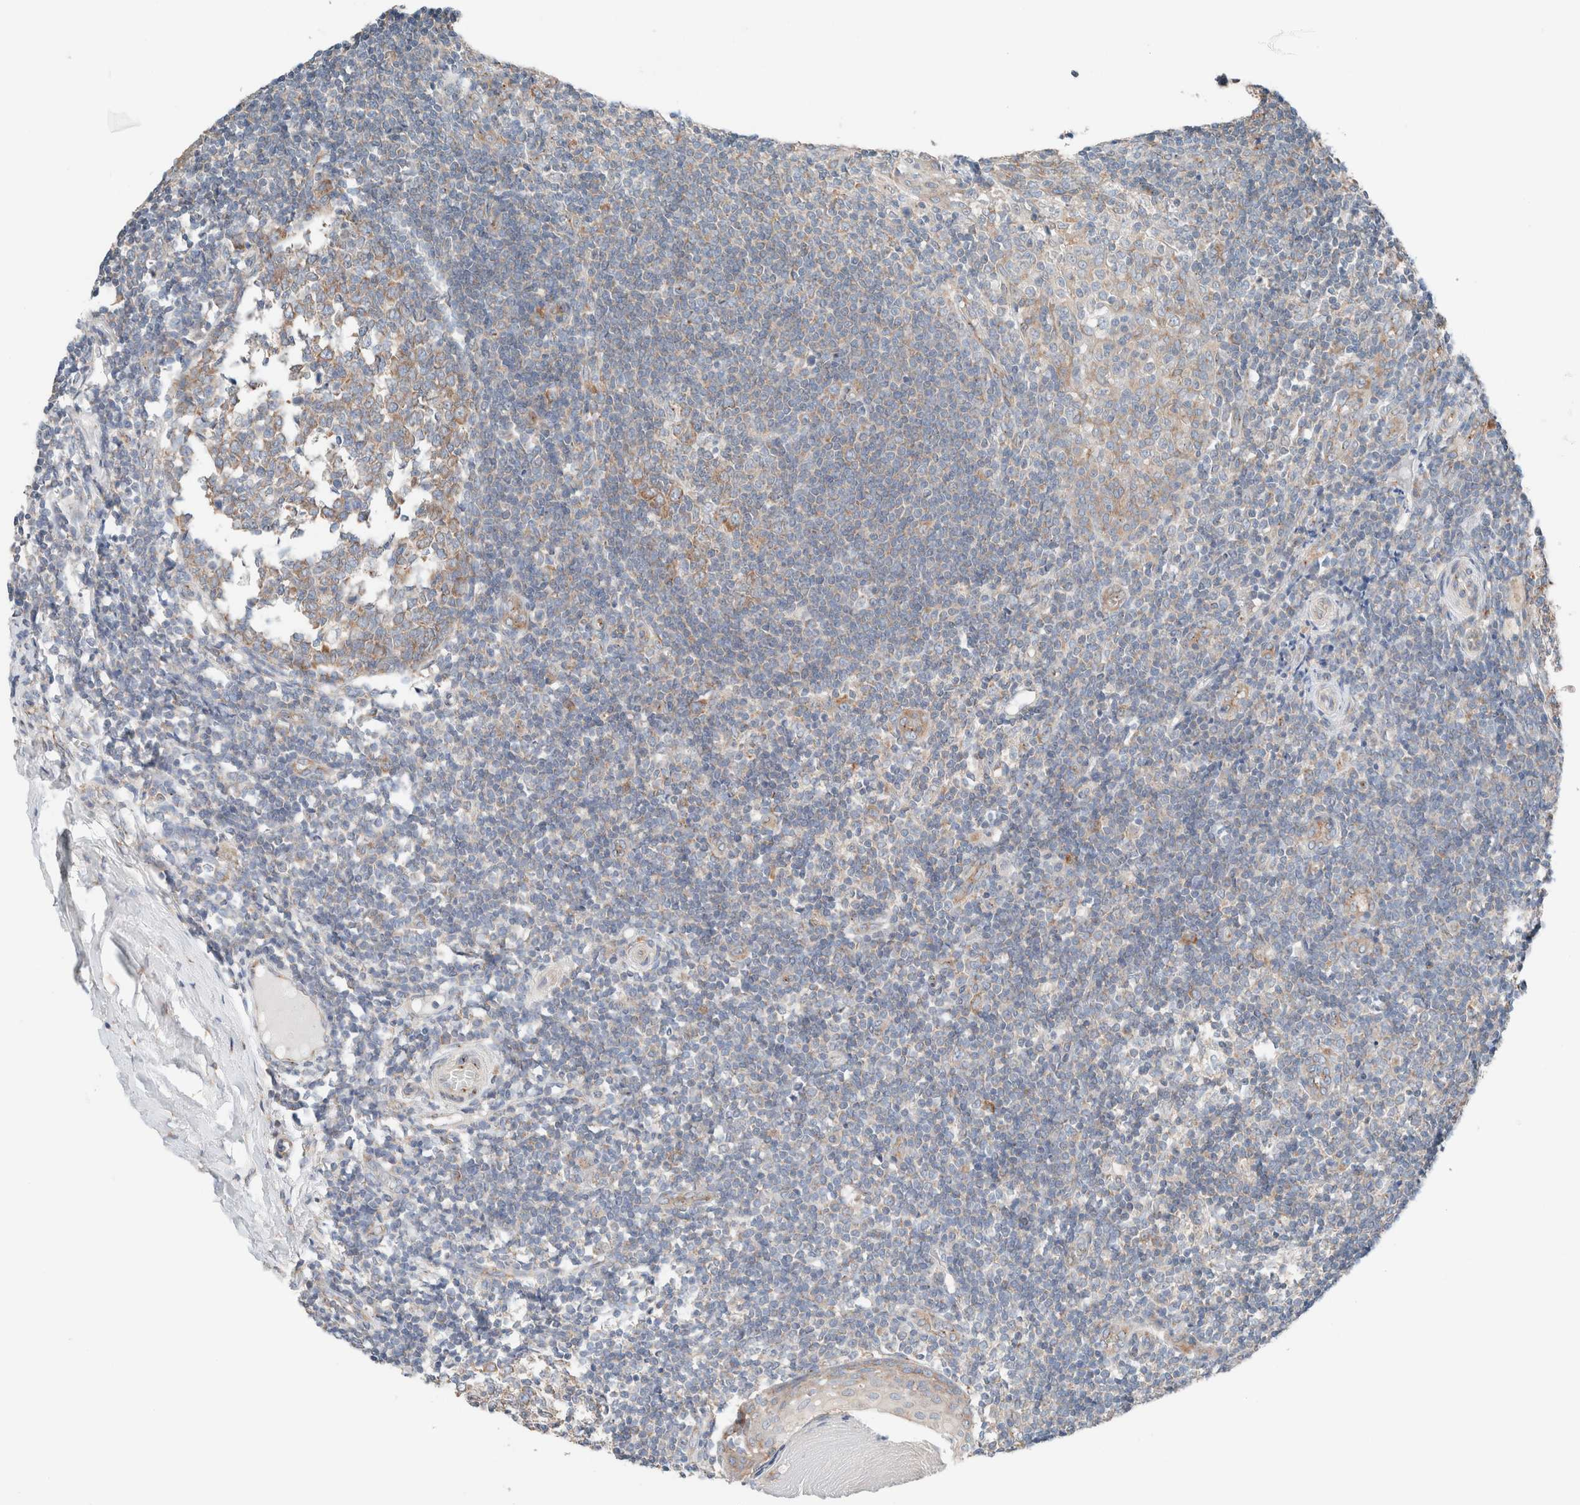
{"staining": {"intensity": "strong", "quantity": "25%-75%", "location": "cytoplasmic/membranous"}, "tissue": "tonsil", "cell_type": "Germinal center cells", "image_type": "normal", "snomed": [{"axis": "morphology", "description": "Normal tissue, NOS"}, {"axis": "topography", "description": "Tonsil"}], "caption": "Protein staining of benign tonsil displays strong cytoplasmic/membranous staining in approximately 25%-75% of germinal center cells.", "gene": "CASC3", "patient": {"sex": "female", "age": 19}}